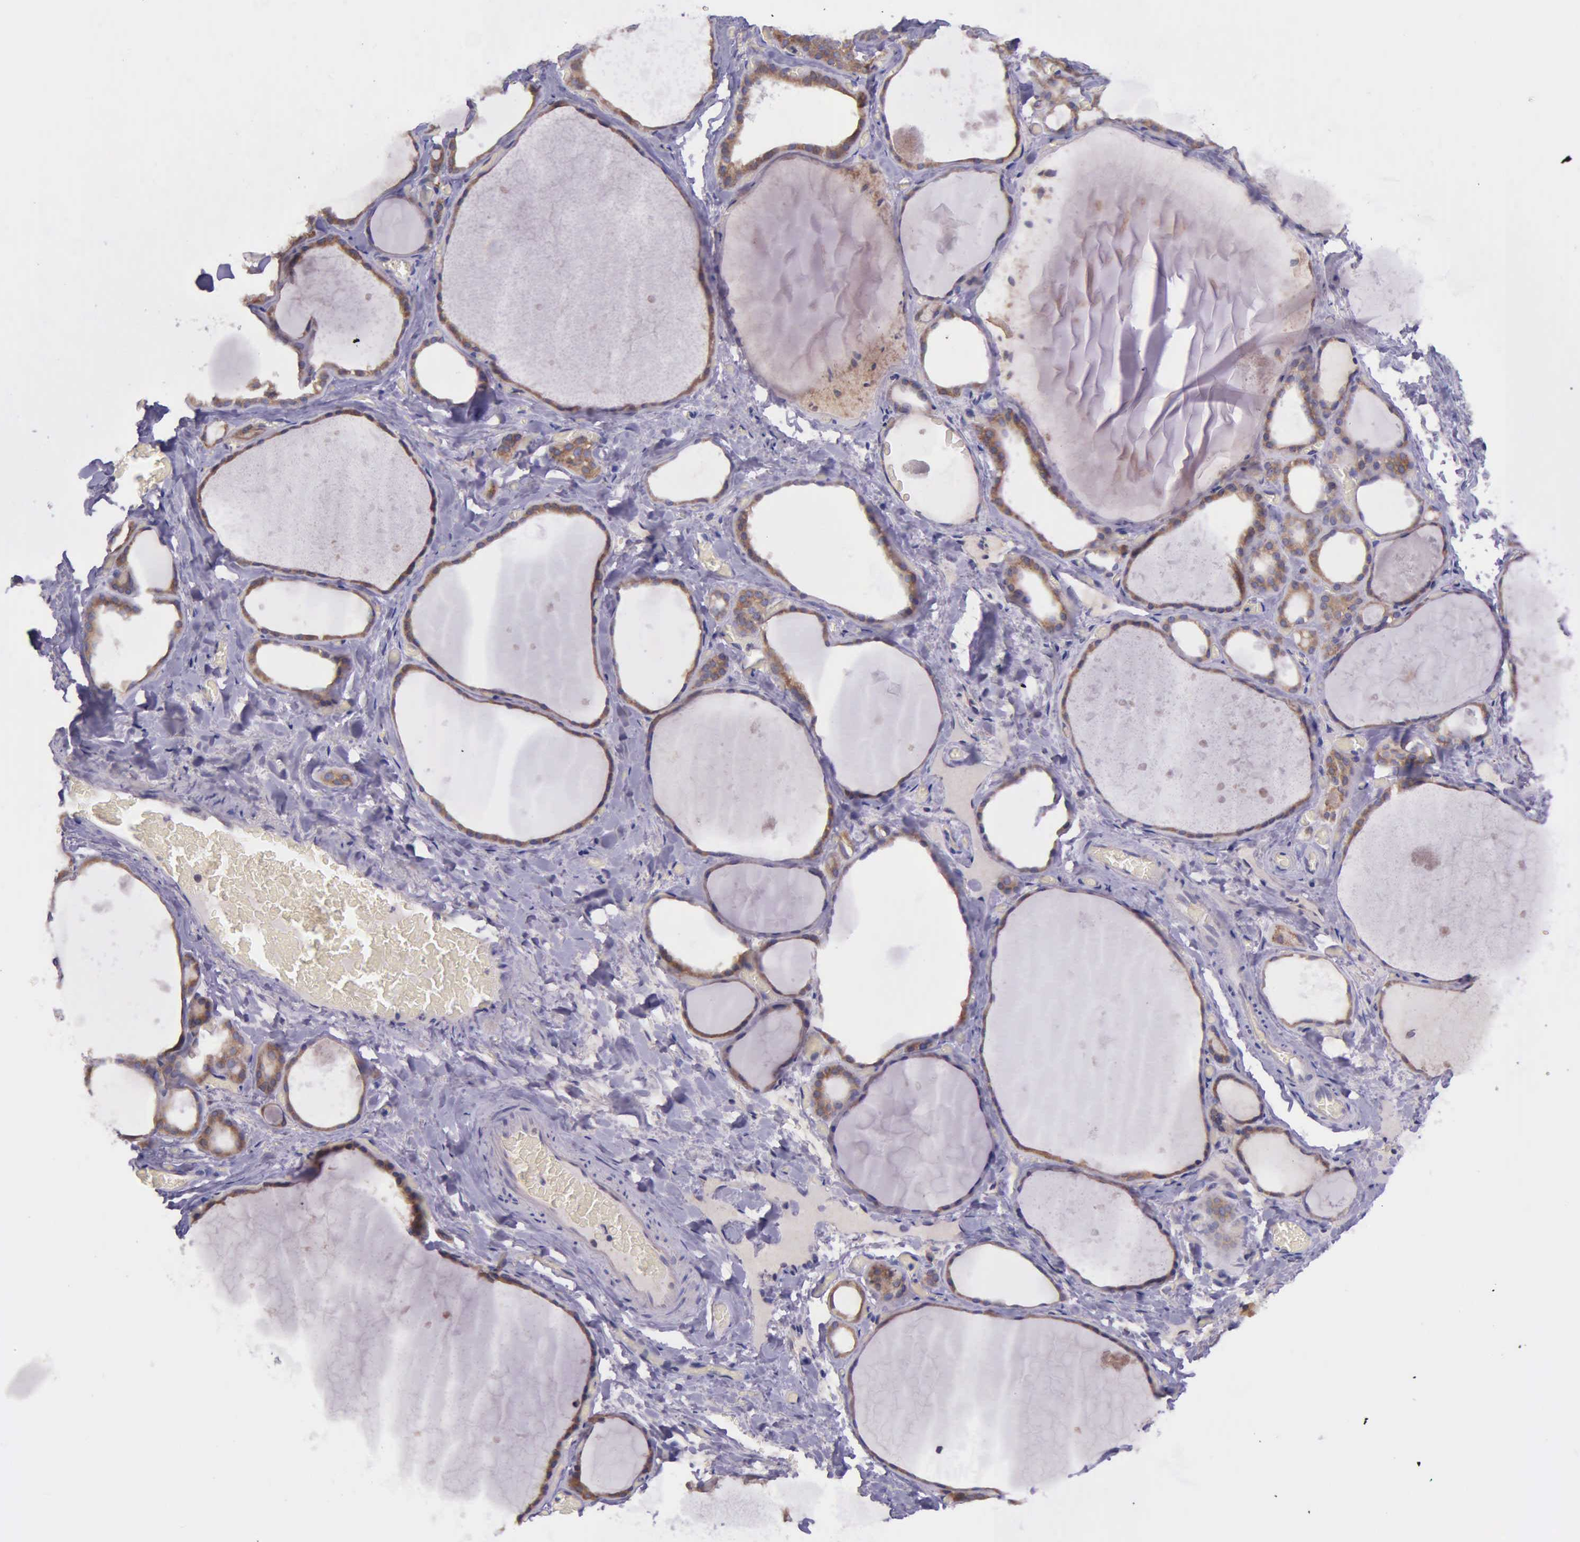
{"staining": {"intensity": "strong", "quantity": ">75%", "location": "cytoplasmic/membranous"}, "tissue": "thyroid gland", "cell_type": "Glandular cells", "image_type": "normal", "snomed": [{"axis": "morphology", "description": "Normal tissue, NOS"}, {"axis": "topography", "description": "Thyroid gland"}], "caption": "Brown immunohistochemical staining in benign thyroid gland displays strong cytoplasmic/membranous positivity in about >75% of glandular cells. (IHC, brightfield microscopy, high magnification).", "gene": "NSDHL", "patient": {"sex": "male", "age": 76}}